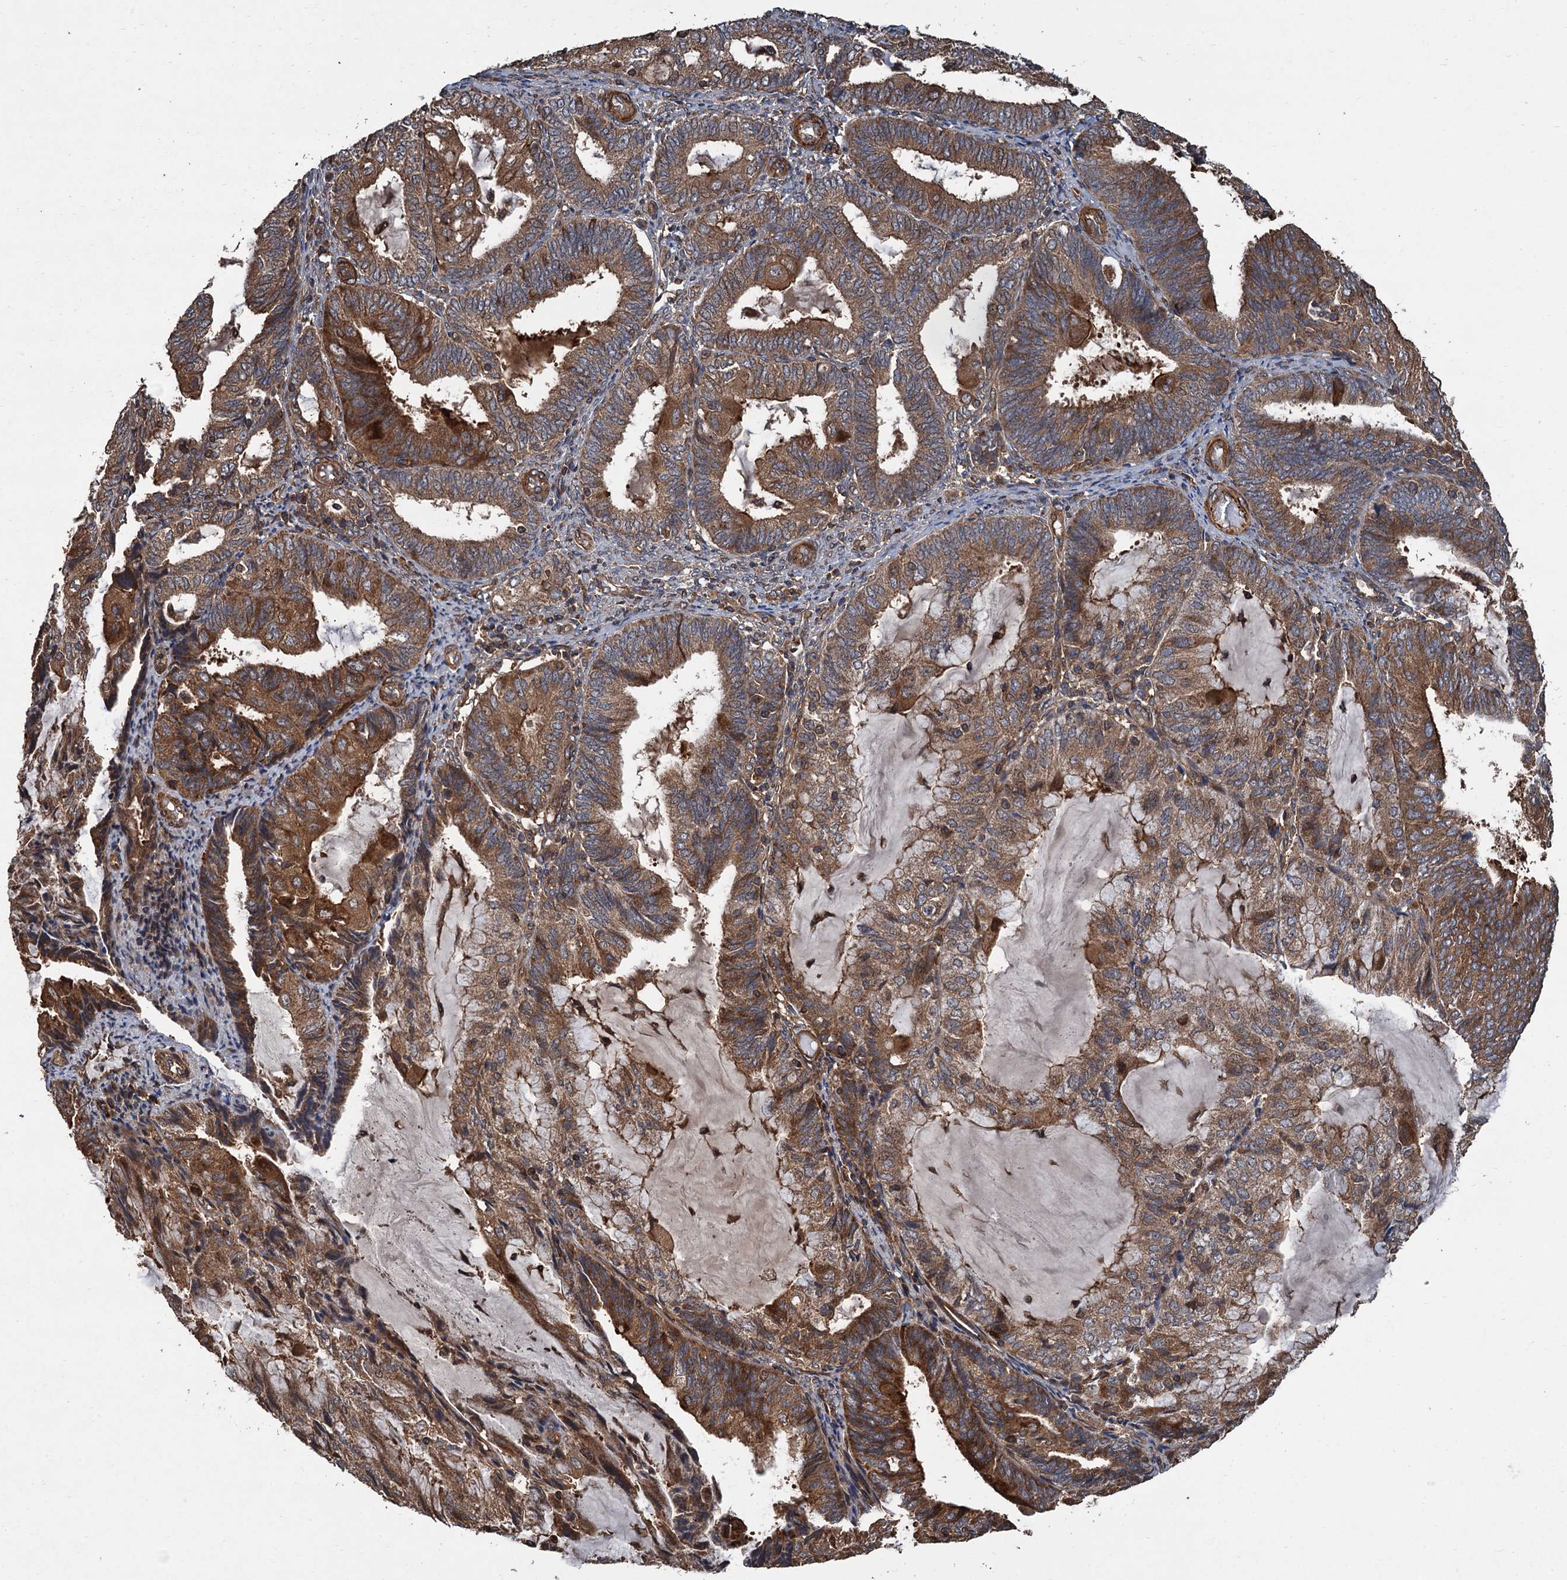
{"staining": {"intensity": "strong", "quantity": ">75%", "location": "cytoplasmic/membranous"}, "tissue": "endometrial cancer", "cell_type": "Tumor cells", "image_type": "cancer", "snomed": [{"axis": "morphology", "description": "Adenocarcinoma, NOS"}, {"axis": "topography", "description": "Endometrium"}], "caption": "Adenocarcinoma (endometrial) was stained to show a protein in brown. There is high levels of strong cytoplasmic/membranous positivity in about >75% of tumor cells.", "gene": "PPP4R1", "patient": {"sex": "female", "age": 81}}